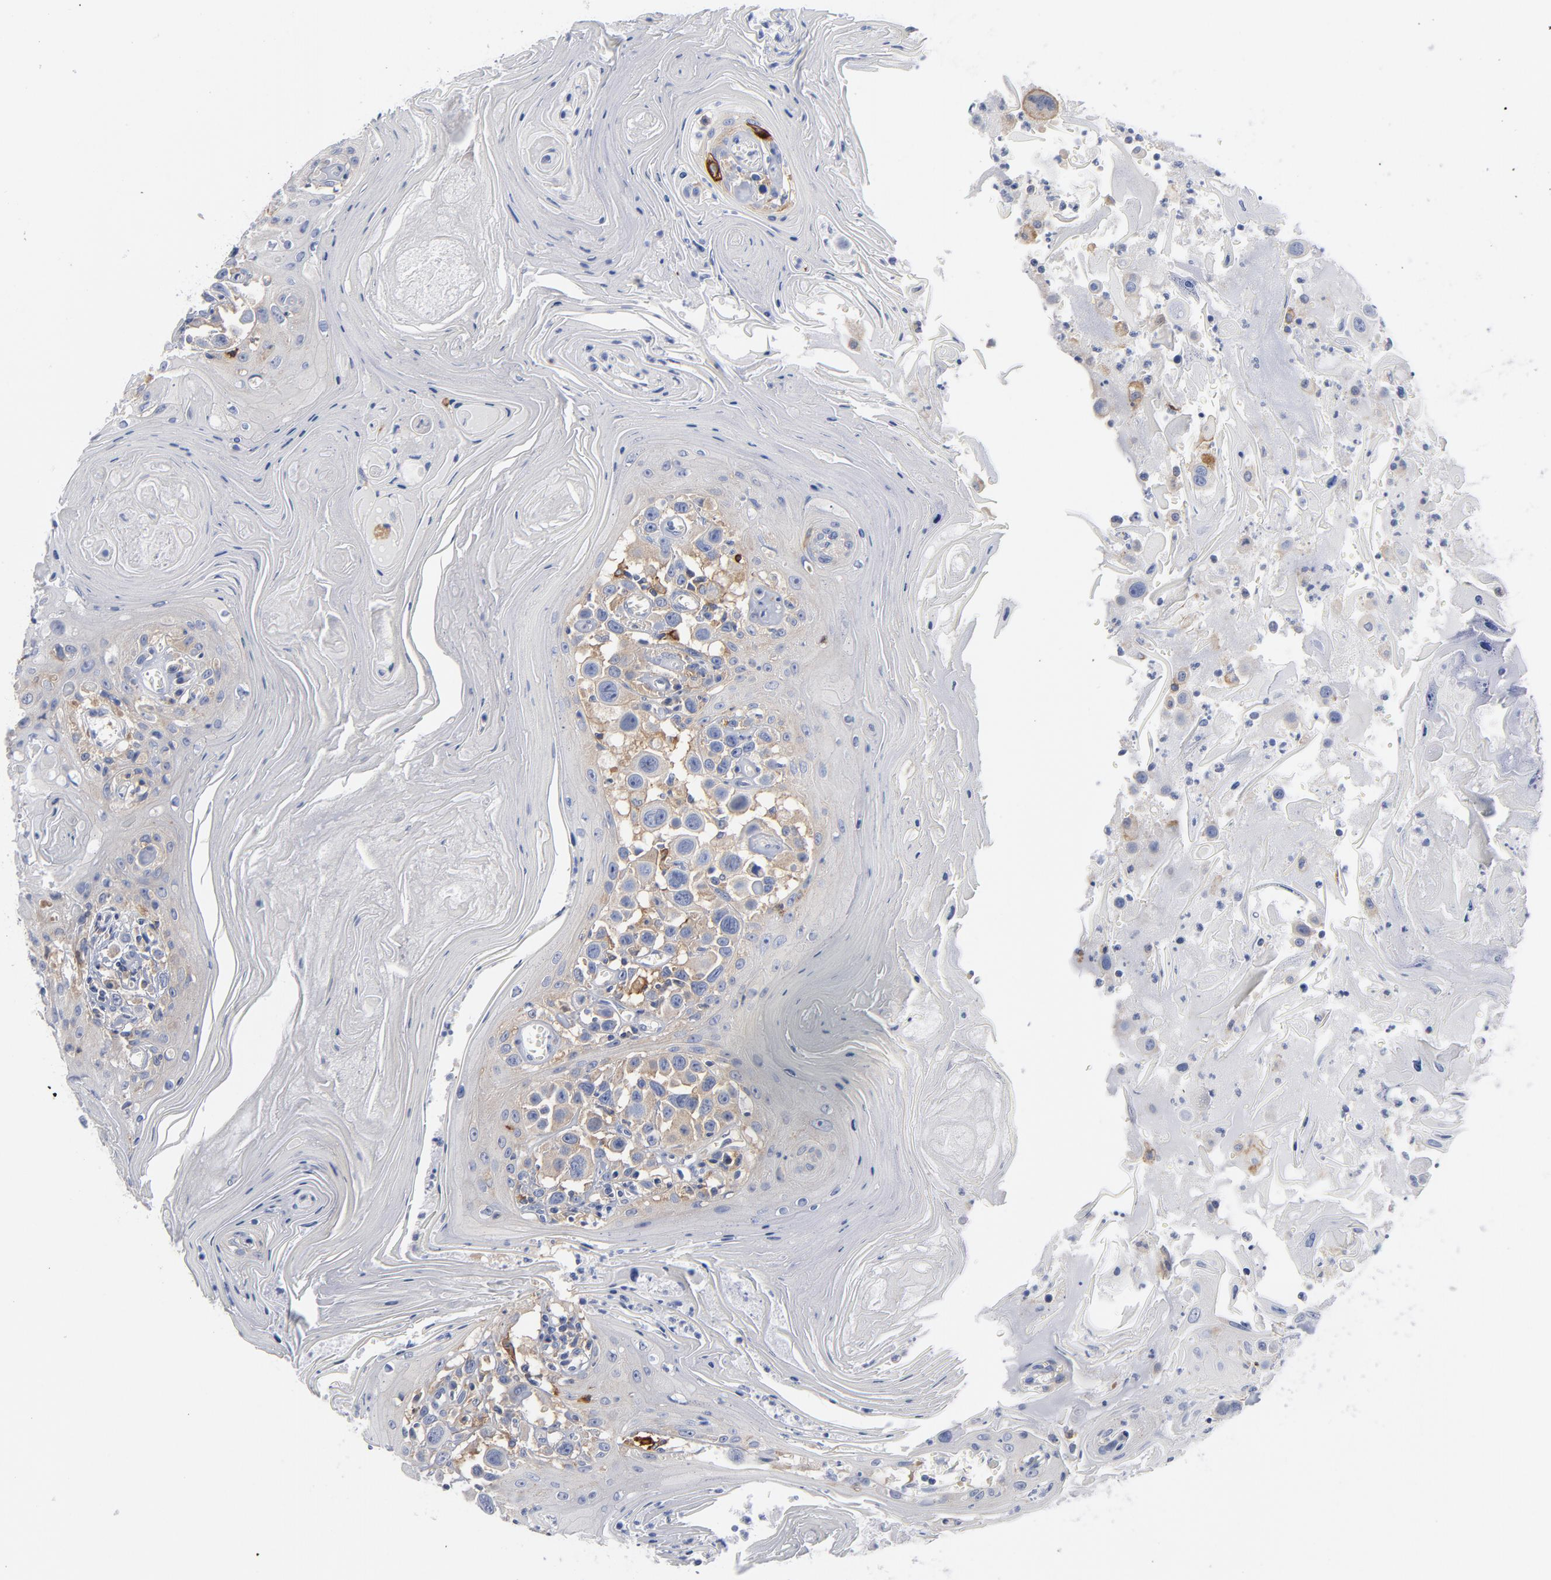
{"staining": {"intensity": "weak", "quantity": "25%-75%", "location": "cytoplasmic/membranous"}, "tissue": "head and neck cancer", "cell_type": "Tumor cells", "image_type": "cancer", "snomed": [{"axis": "morphology", "description": "Squamous cell carcinoma, NOS"}, {"axis": "topography", "description": "Oral tissue"}, {"axis": "topography", "description": "Head-Neck"}], "caption": "Weak cytoplasmic/membranous expression is present in about 25%-75% of tumor cells in squamous cell carcinoma (head and neck).", "gene": "CD86", "patient": {"sex": "female", "age": 76}}